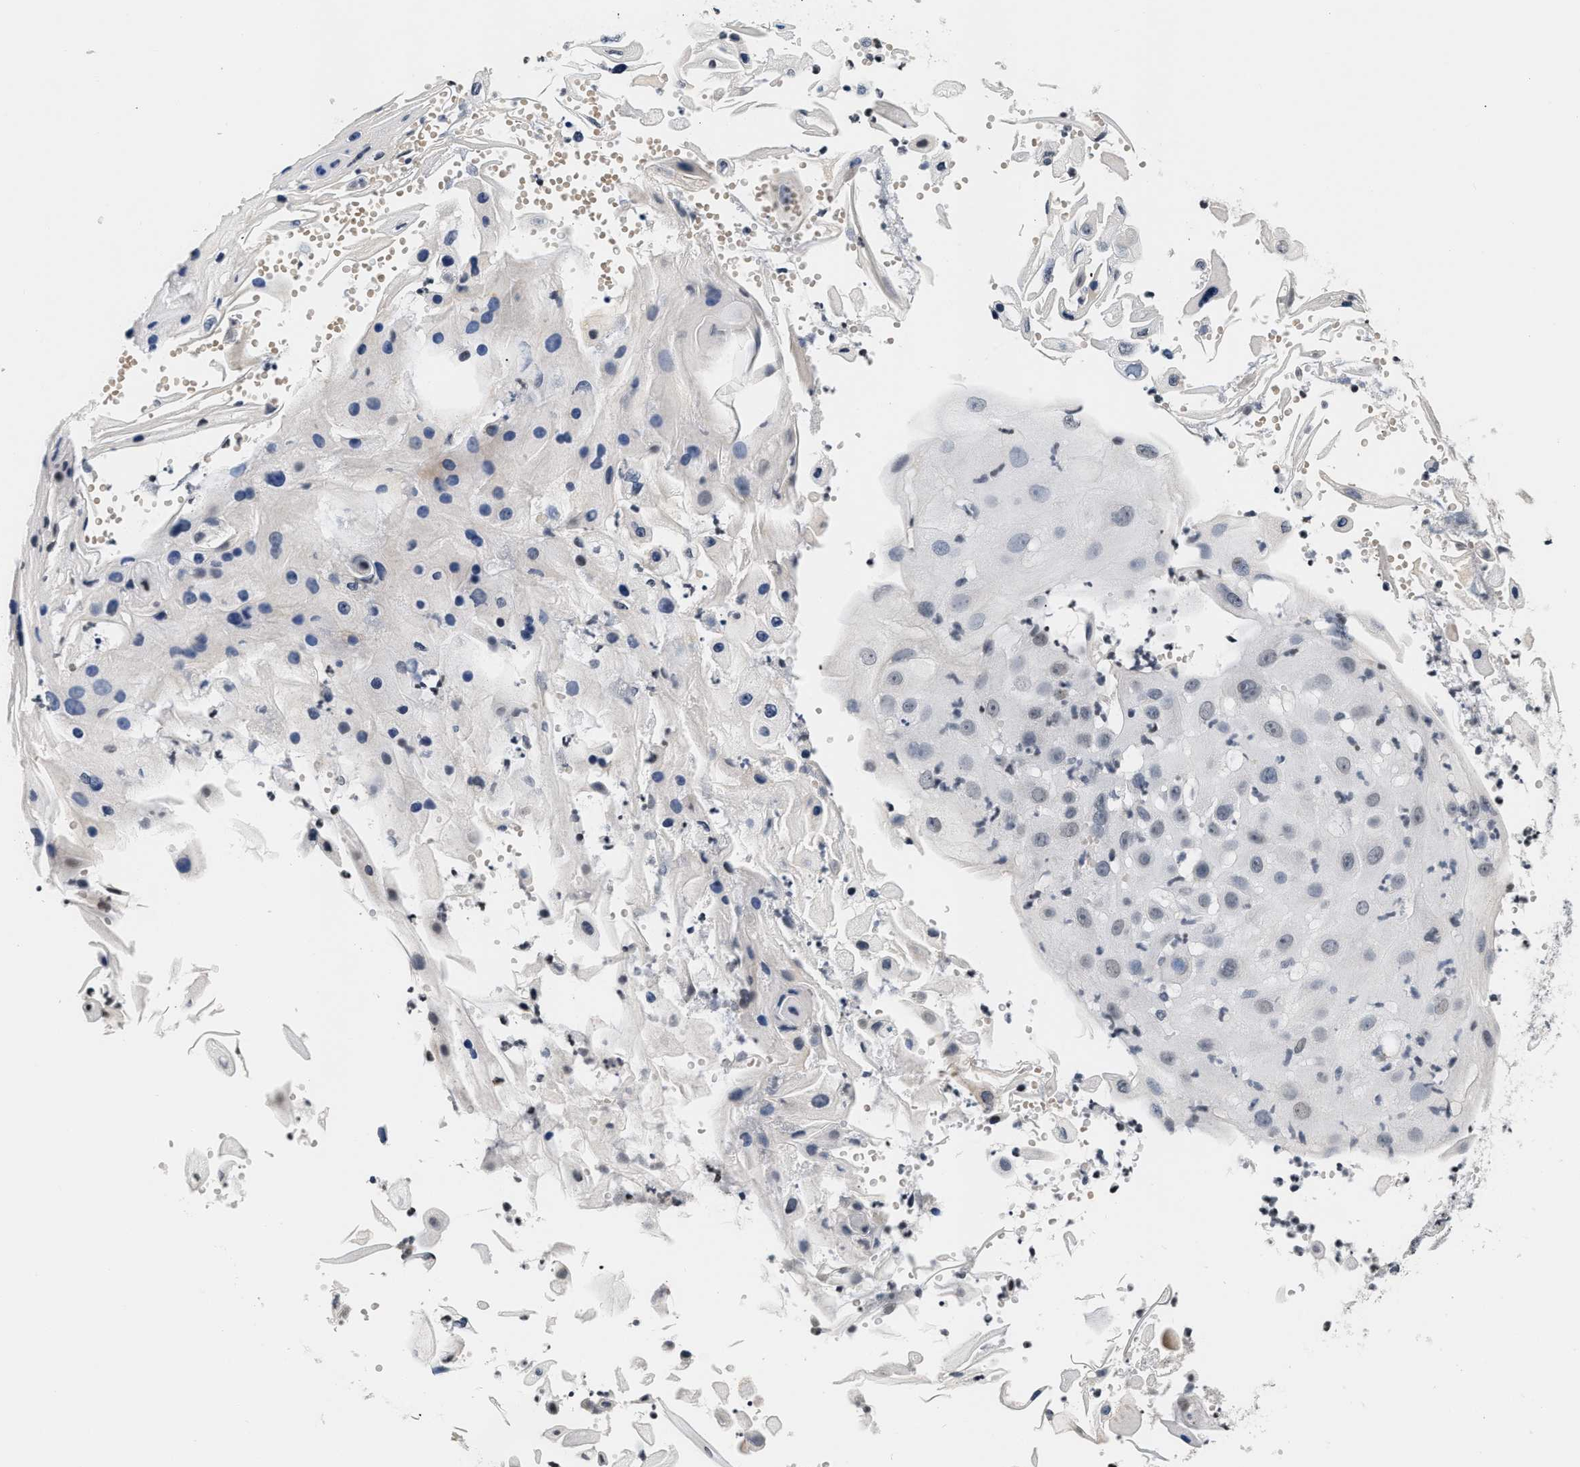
{"staining": {"intensity": "negative", "quantity": "none", "location": "none"}, "tissue": "skin cancer", "cell_type": "Tumor cells", "image_type": "cancer", "snomed": [{"axis": "morphology", "description": "Squamous cell carcinoma, NOS"}, {"axis": "topography", "description": "Skin"}], "caption": "Immunohistochemical staining of skin squamous cell carcinoma reveals no significant staining in tumor cells.", "gene": "RAF1", "patient": {"sex": "female", "age": 44}}